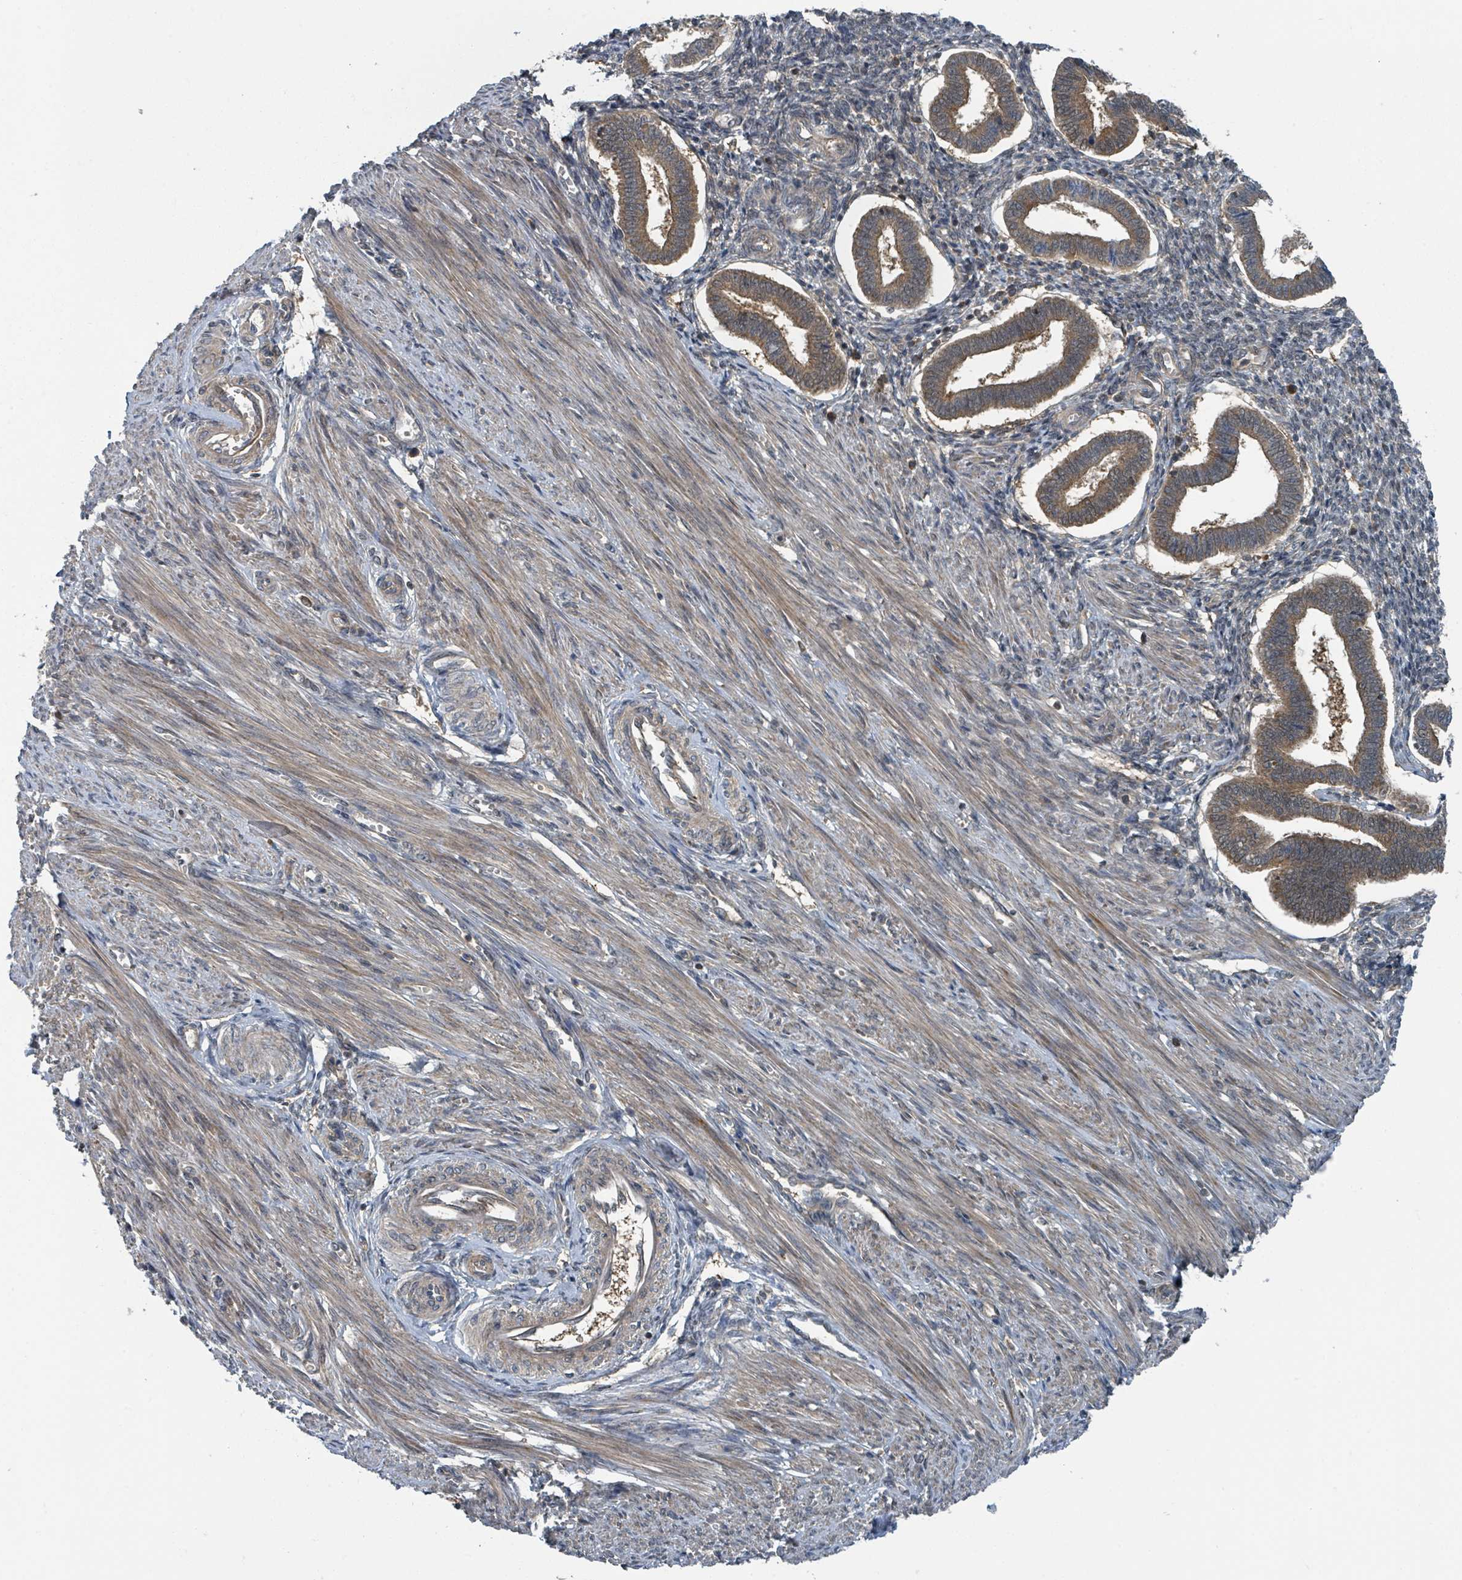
{"staining": {"intensity": "weak", "quantity": ">75%", "location": "cytoplasmic/membranous,nuclear"}, "tissue": "endometrium", "cell_type": "Cells in endometrial stroma", "image_type": "normal", "snomed": [{"axis": "morphology", "description": "Normal tissue, NOS"}, {"axis": "topography", "description": "Endometrium"}], "caption": "The image exhibits staining of unremarkable endometrium, revealing weak cytoplasmic/membranous,nuclear protein expression (brown color) within cells in endometrial stroma. (Brightfield microscopy of DAB IHC at high magnification).", "gene": "GOLGA7B", "patient": {"sex": "female", "age": 24}}